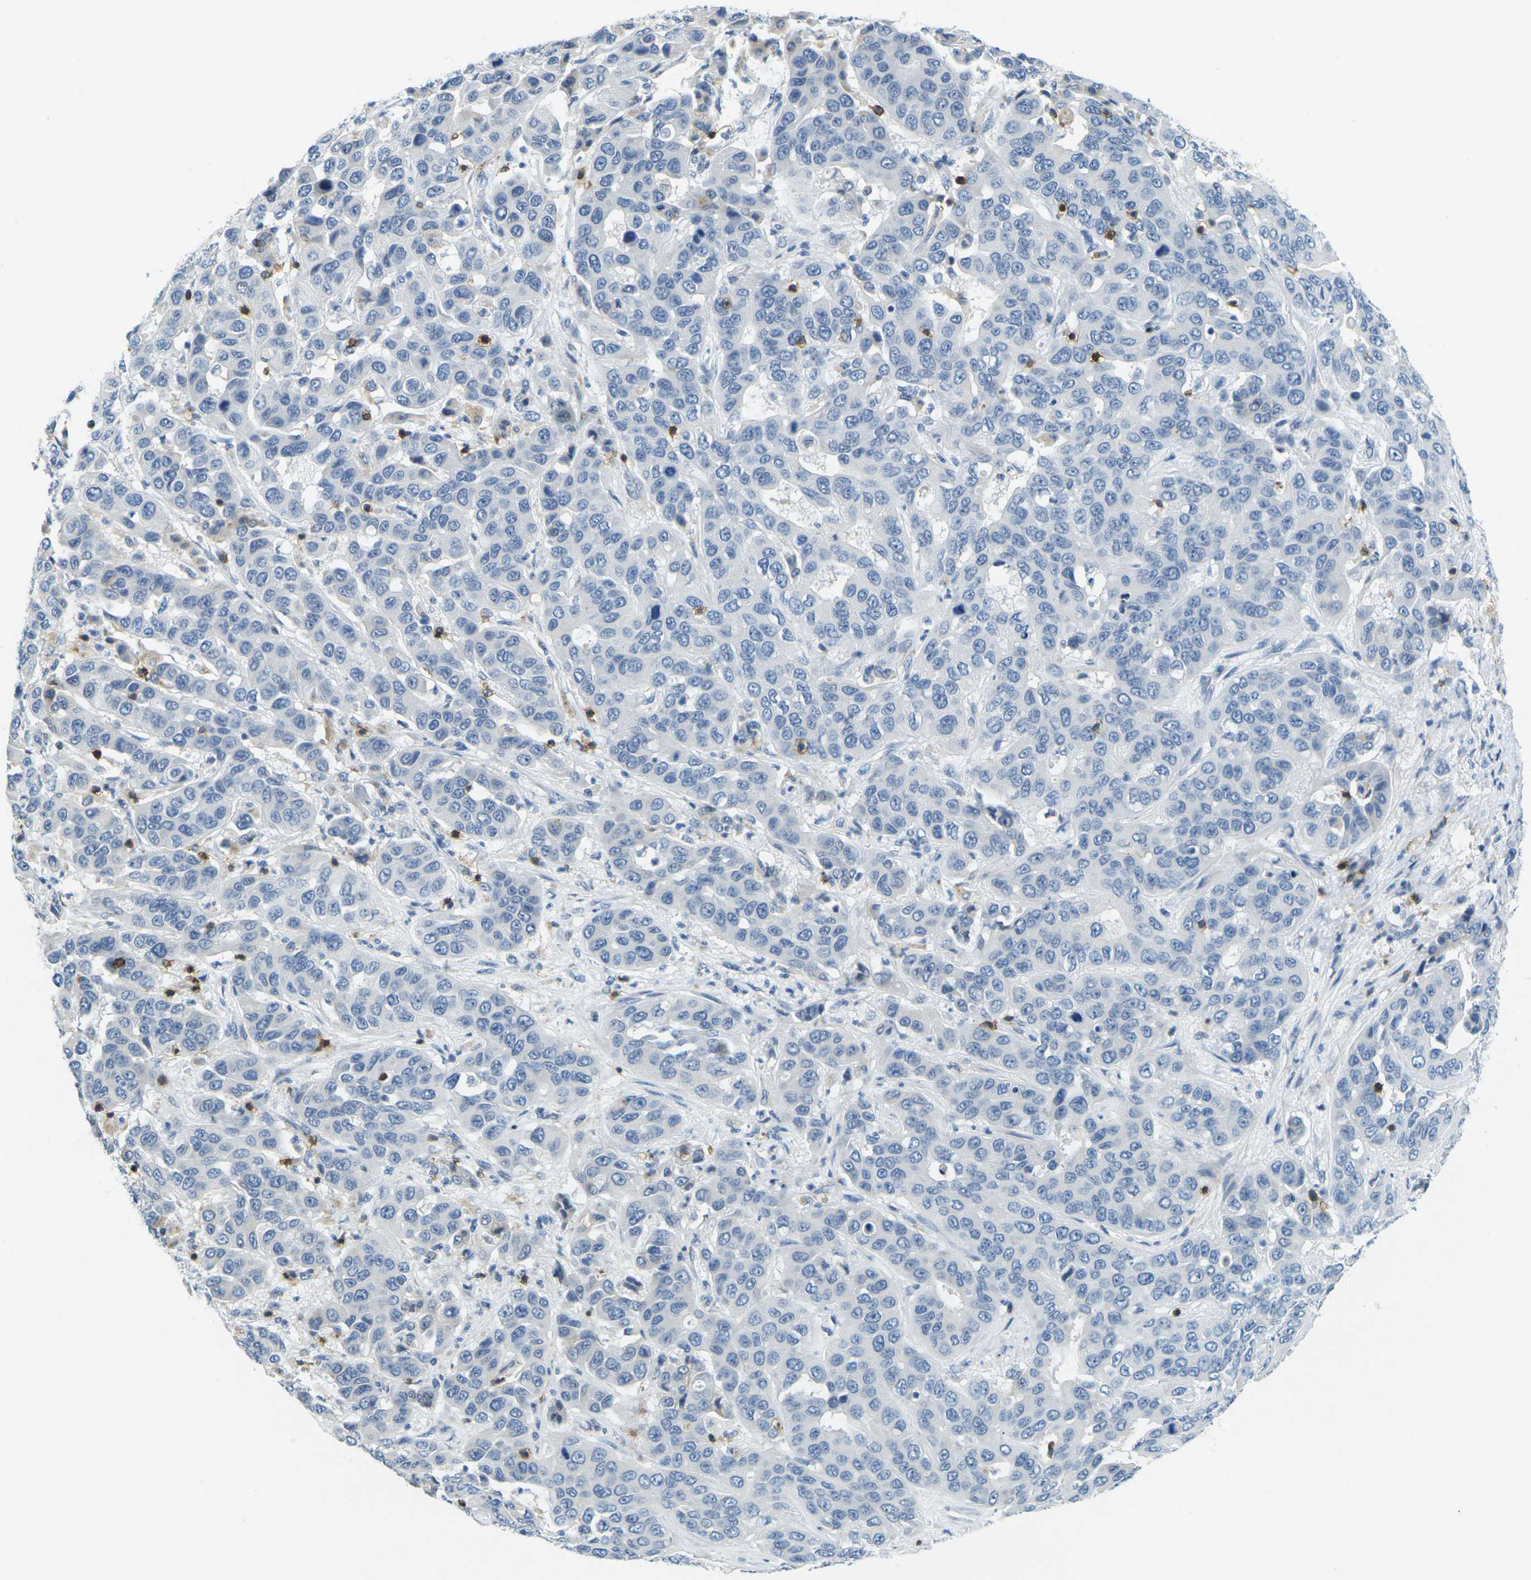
{"staining": {"intensity": "negative", "quantity": "none", "location": "none"}, "tissue": "liver cancer", "cell_type": "Tumor cells", "image_type": "cancer", "snomed": [{"axis": "morphology", "description": "Cholangiocarcinoma"}, {"axis": "topography", "description": "Liver"}], "caption": "Histopathology image shows no protein expression in tumor cells of liver cholangiocarcinoma tissue.", "gene": "CD3D", "patient": {"sex": "female", "age": 52}}